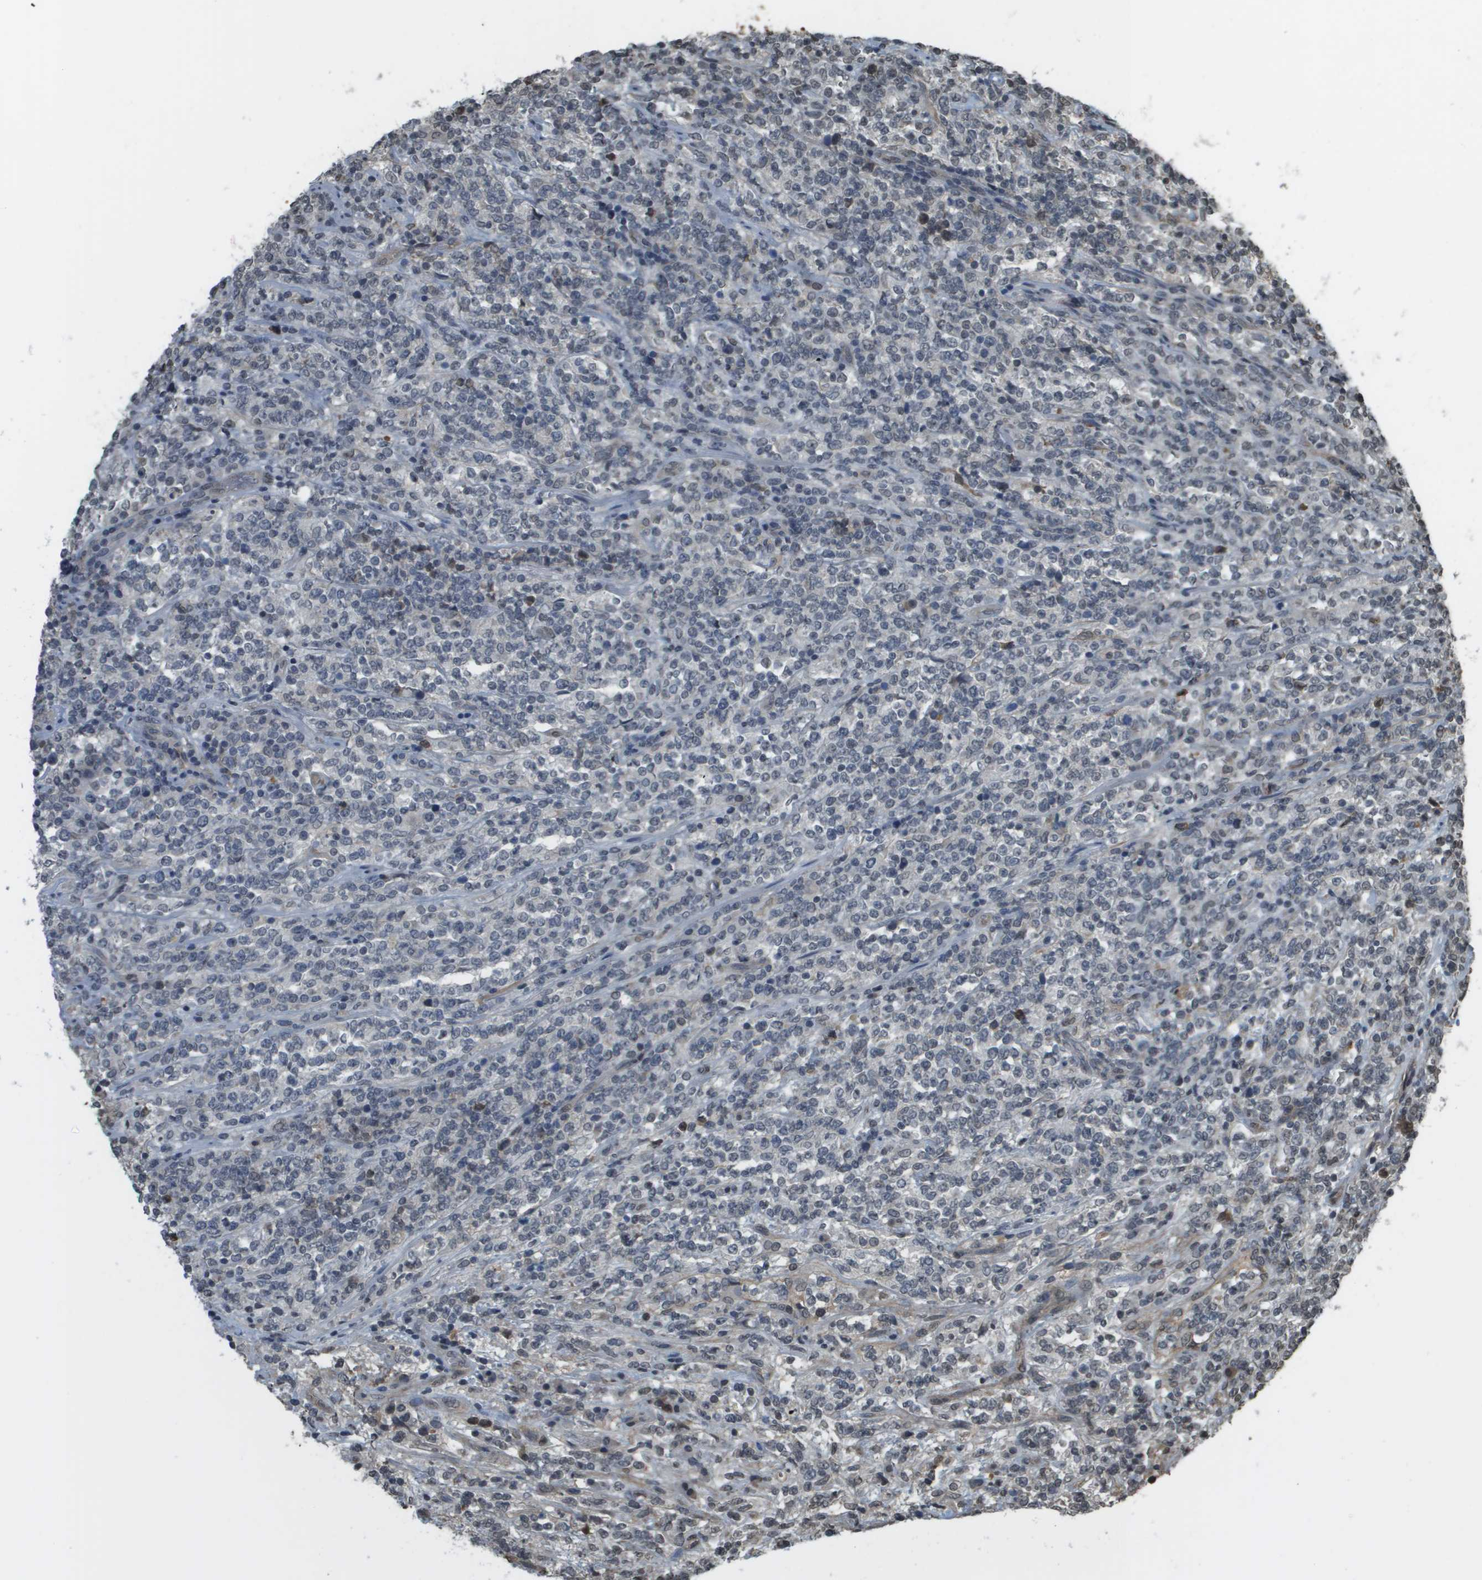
{"staining": {"intensity": "negative", "quantity": "none", "location": "none"}, "tissue": "lymphoma", "cell_type": "Tumor cells", "image_type": "cancer", "snomed": [{"axis": "morphology", "description": "Malignant lymphoma, non-Hodgkin's type, High grade"}, {"axis": "topography", "description": "Soft tissue"}], "caption": "Human high-grade malignant lymphoma, non-Hodgkin's type stained for a protein using immunohistochemistry exhibits no expression in tumor cells.", "gene": "NDRG2", "patient": {"sex": "male", "age": 18}}